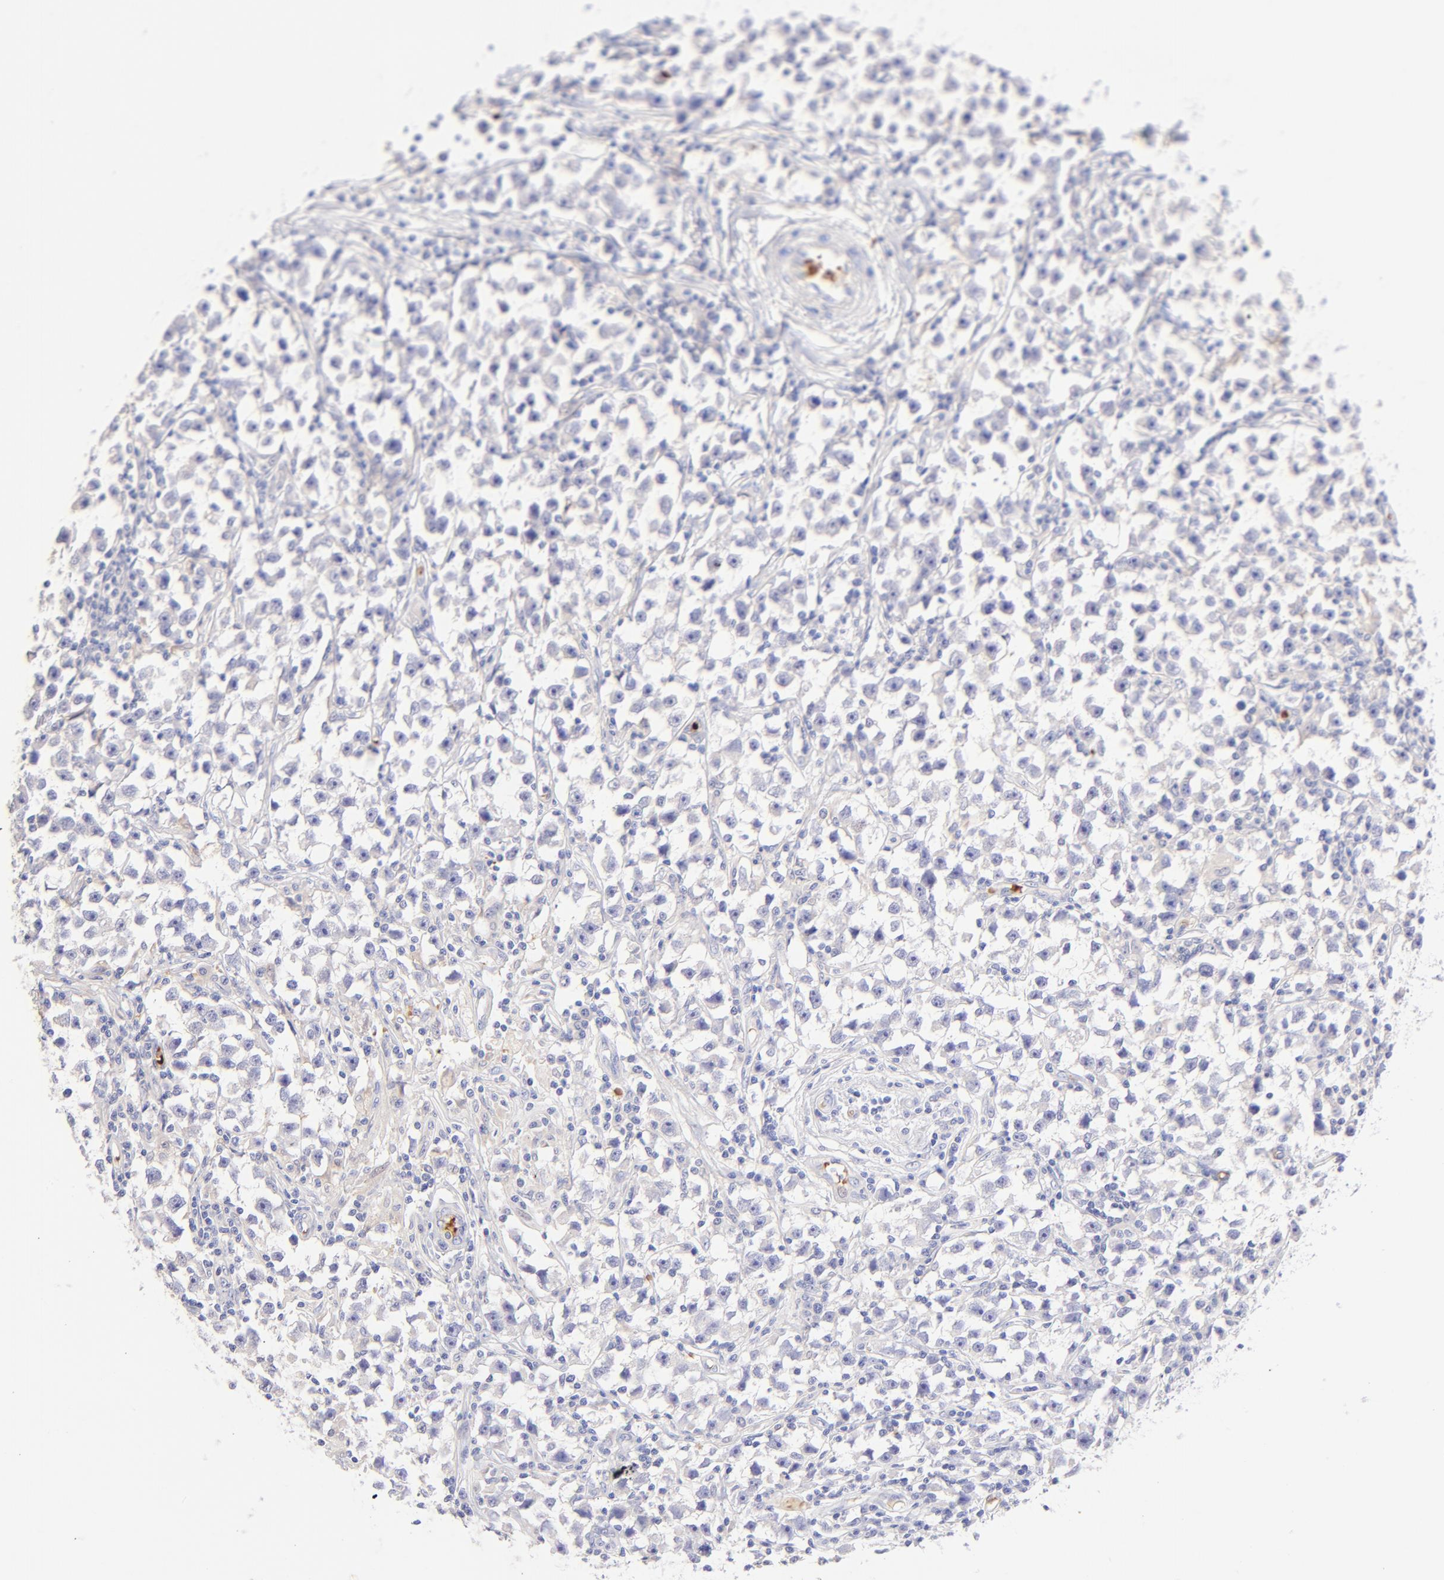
{"staining": {"intensity": "negative", "quantity": "none", "location": "none"}, "tissue": "testis cancer", "cell_type": "Tumor cells", "image_type": "cancer", "snomed": [{"axis": "morphology", "description": "Seminoma, NOS"}, {"axis": "topography", "description": "Testis"}], "caption": "Immunohistochemical staining of testis cancer (seminoma) exhibits no significant positivity in tumor cells.", "gene": "FRMPD3", "patient": {"sex": "male", "age": 33}}